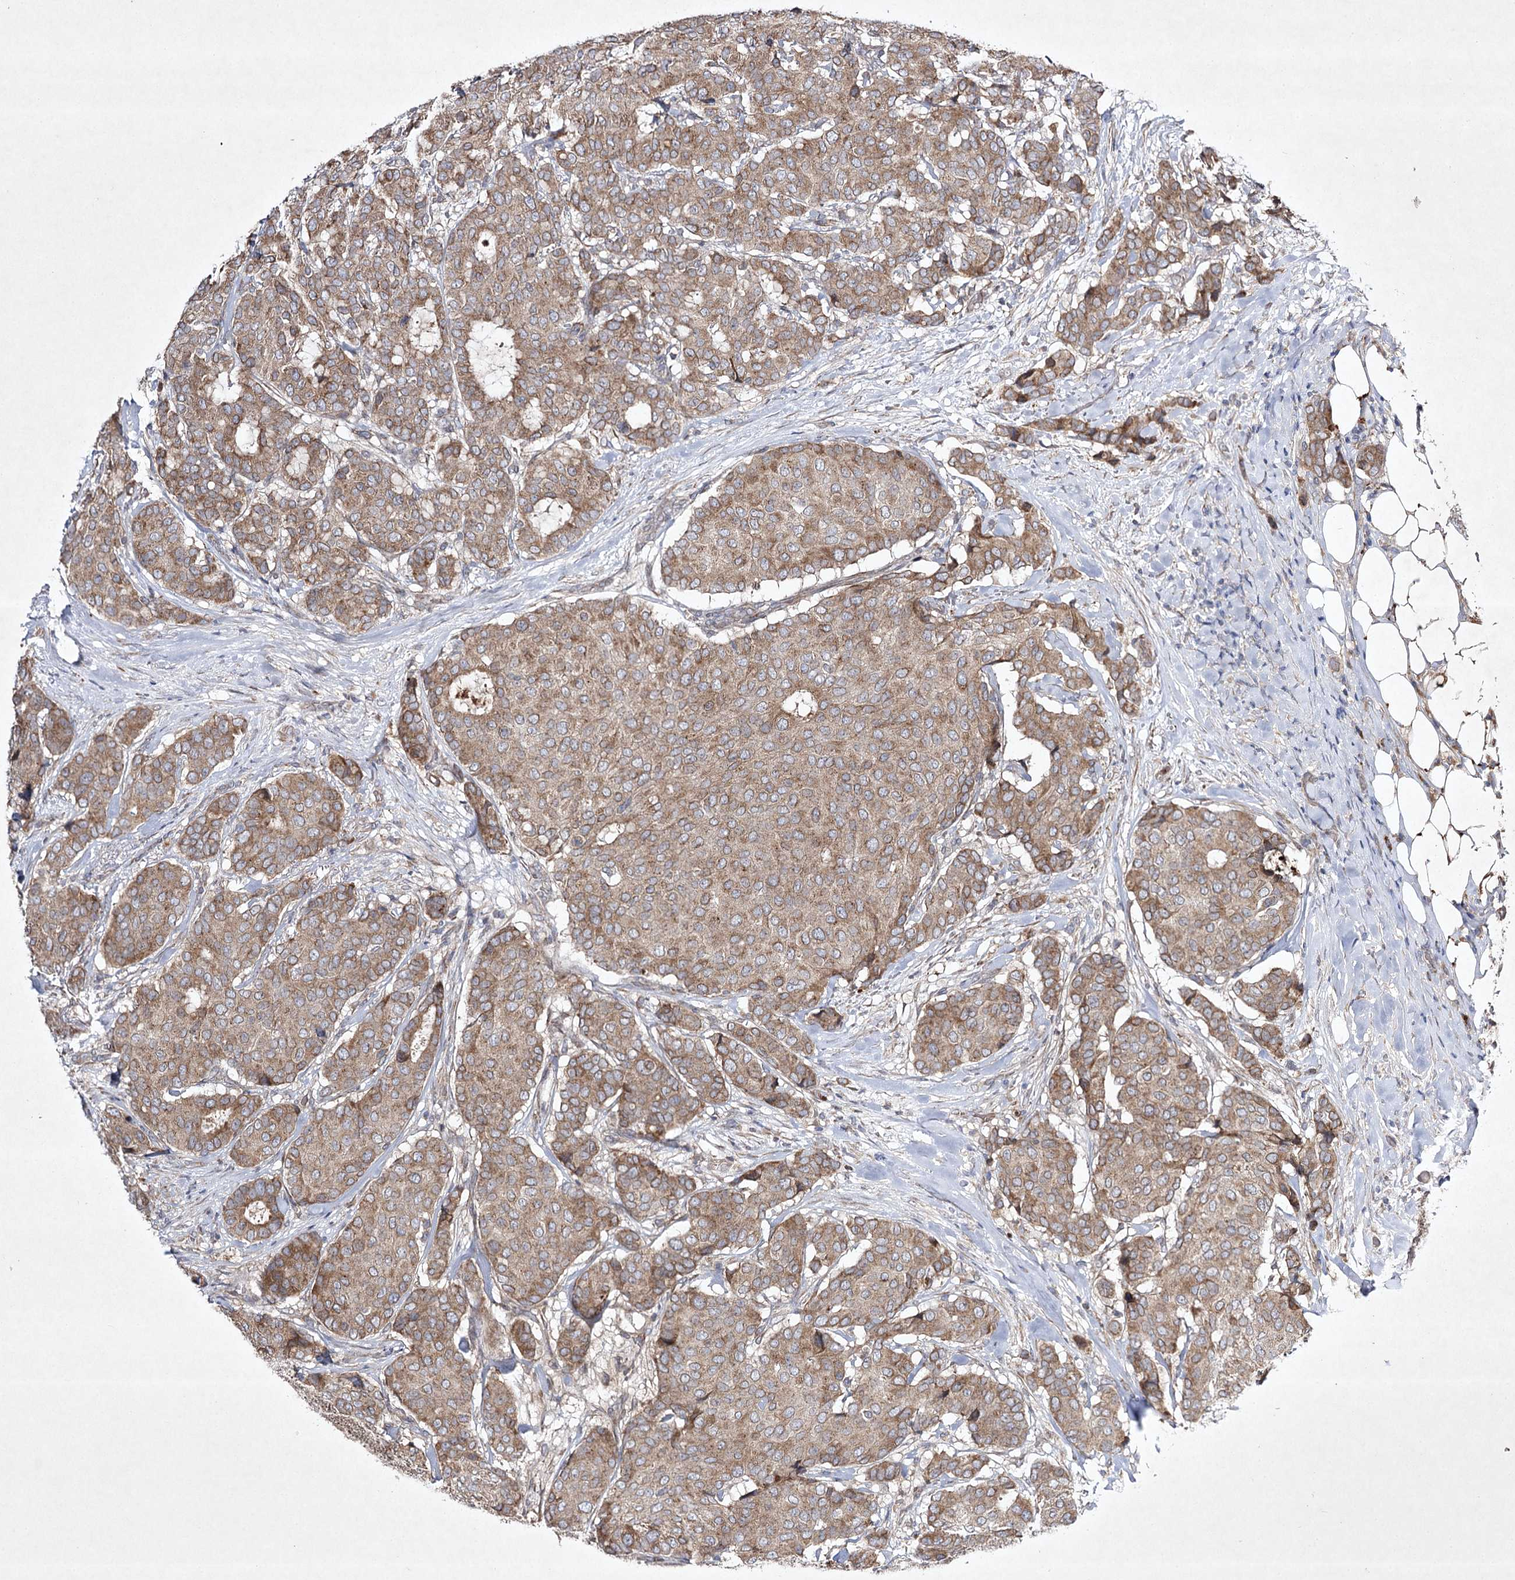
{"staining": {"intensity": "moderate", "quantity": ">75%", "location": "cytoplasmic/membranous"}, "tissue": "breast cancer", "cell_type": "Tumor cells", "image_type": "cancer", "snomed": [{"axis": "morphology", "description": "Duct carcinoma"}, {"axis": "topography", "description": "Breast"}], "caption": "This image demonstrates immunohistochemistry staining of human breast cancer, with medium moderate cytoplasmic/membranous expression in about >75% of tumor cells.", "gene": "ALG9", "patient": {"sex": "female", "age": 75}}